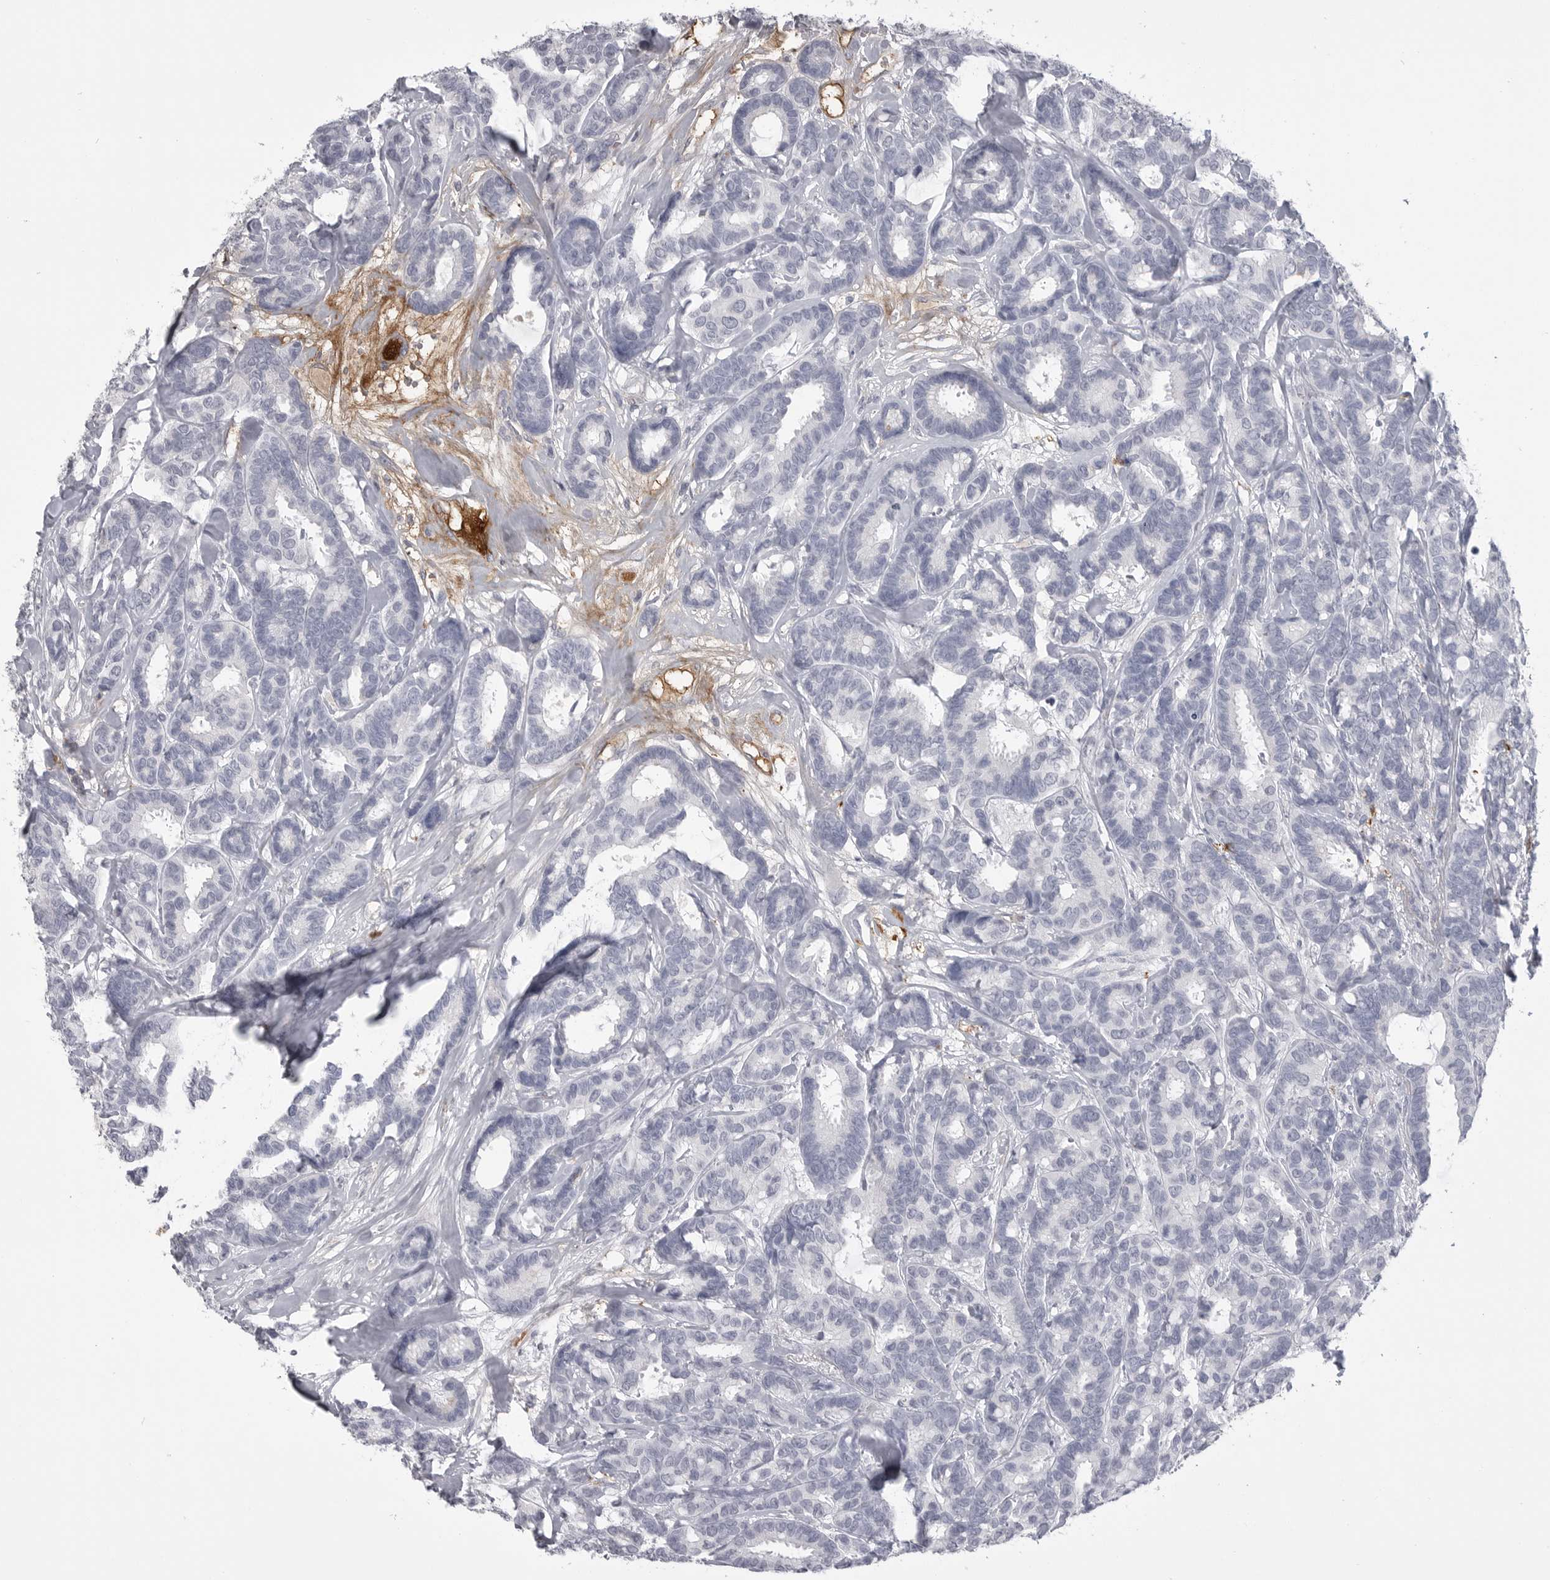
{"staining": {"intensity": "negative", "quantity": "none", "location": "none"}, "tissue": "breast cancer", "cell_type": "Tumor cells", "image_type": "cancer", "snomed": [{"axis": "morphology", "description": "Duct carcinoma"}, {"axis": "topography", "description": "Breast"}], "caption": "High magnification brightfield microscopy of breast cancer stained with DAB (3,3'-diaminobenzidine) (brown) and counterstained with hematoxylin (blue): tumor cells show no significant positivity.", "gene": "SERPING1", "patient": {"sex": "female", "age": 87}}